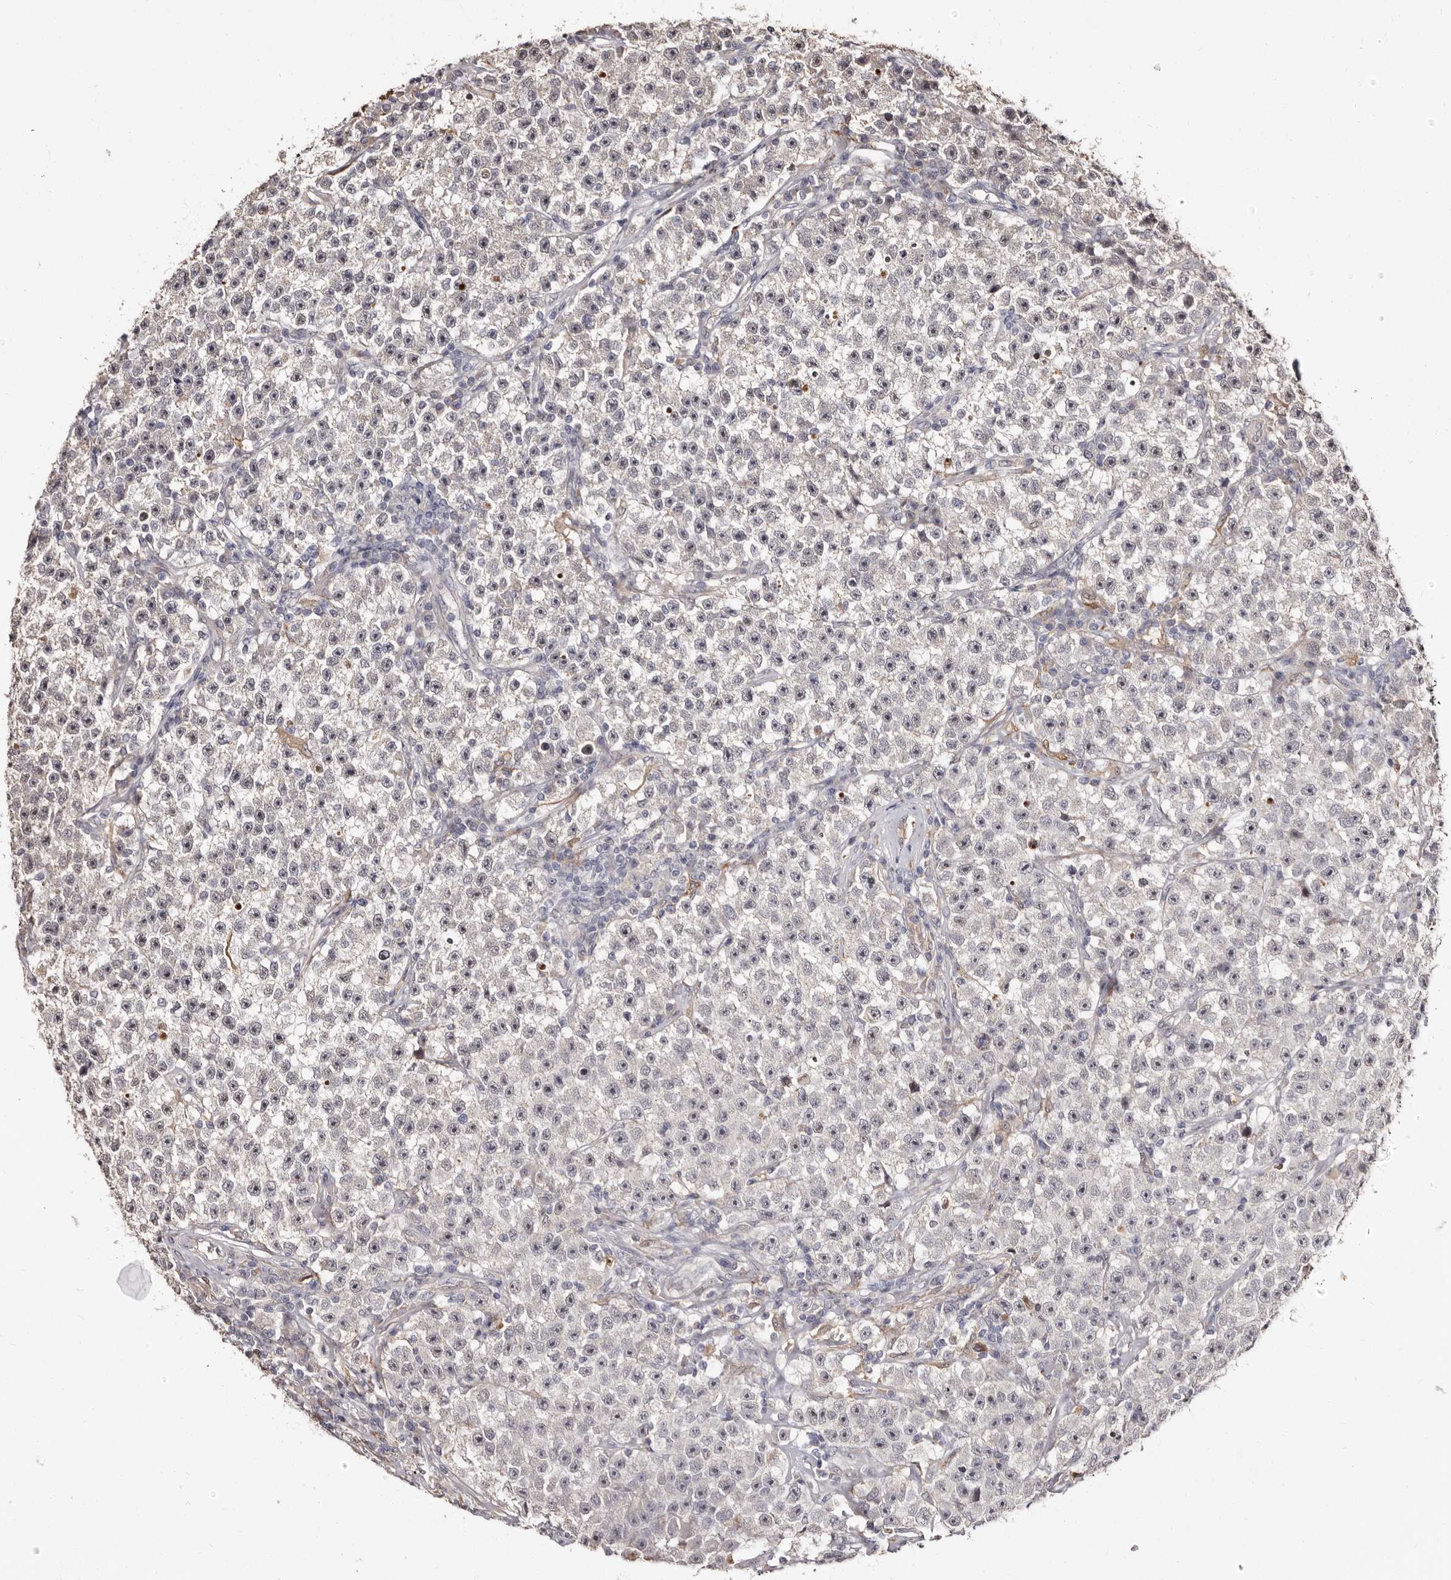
{"staining": {"intensity": "negative", "quantity": "none", "location": "none"}, "tissue": "testis cancer", "cell_type": "Tumor cells", "image_type": "cancer", "snomed": [{"axis": "morphology", "description": "Seminoma, NOS"}, {"axis": "topography", "description": "Testis"}], "caption": "Tumor cells are negative for protein expression in human testis cancer (seminoma).", "gene": "PTAFR", "patient": {"sex": "male", "age": 22}}